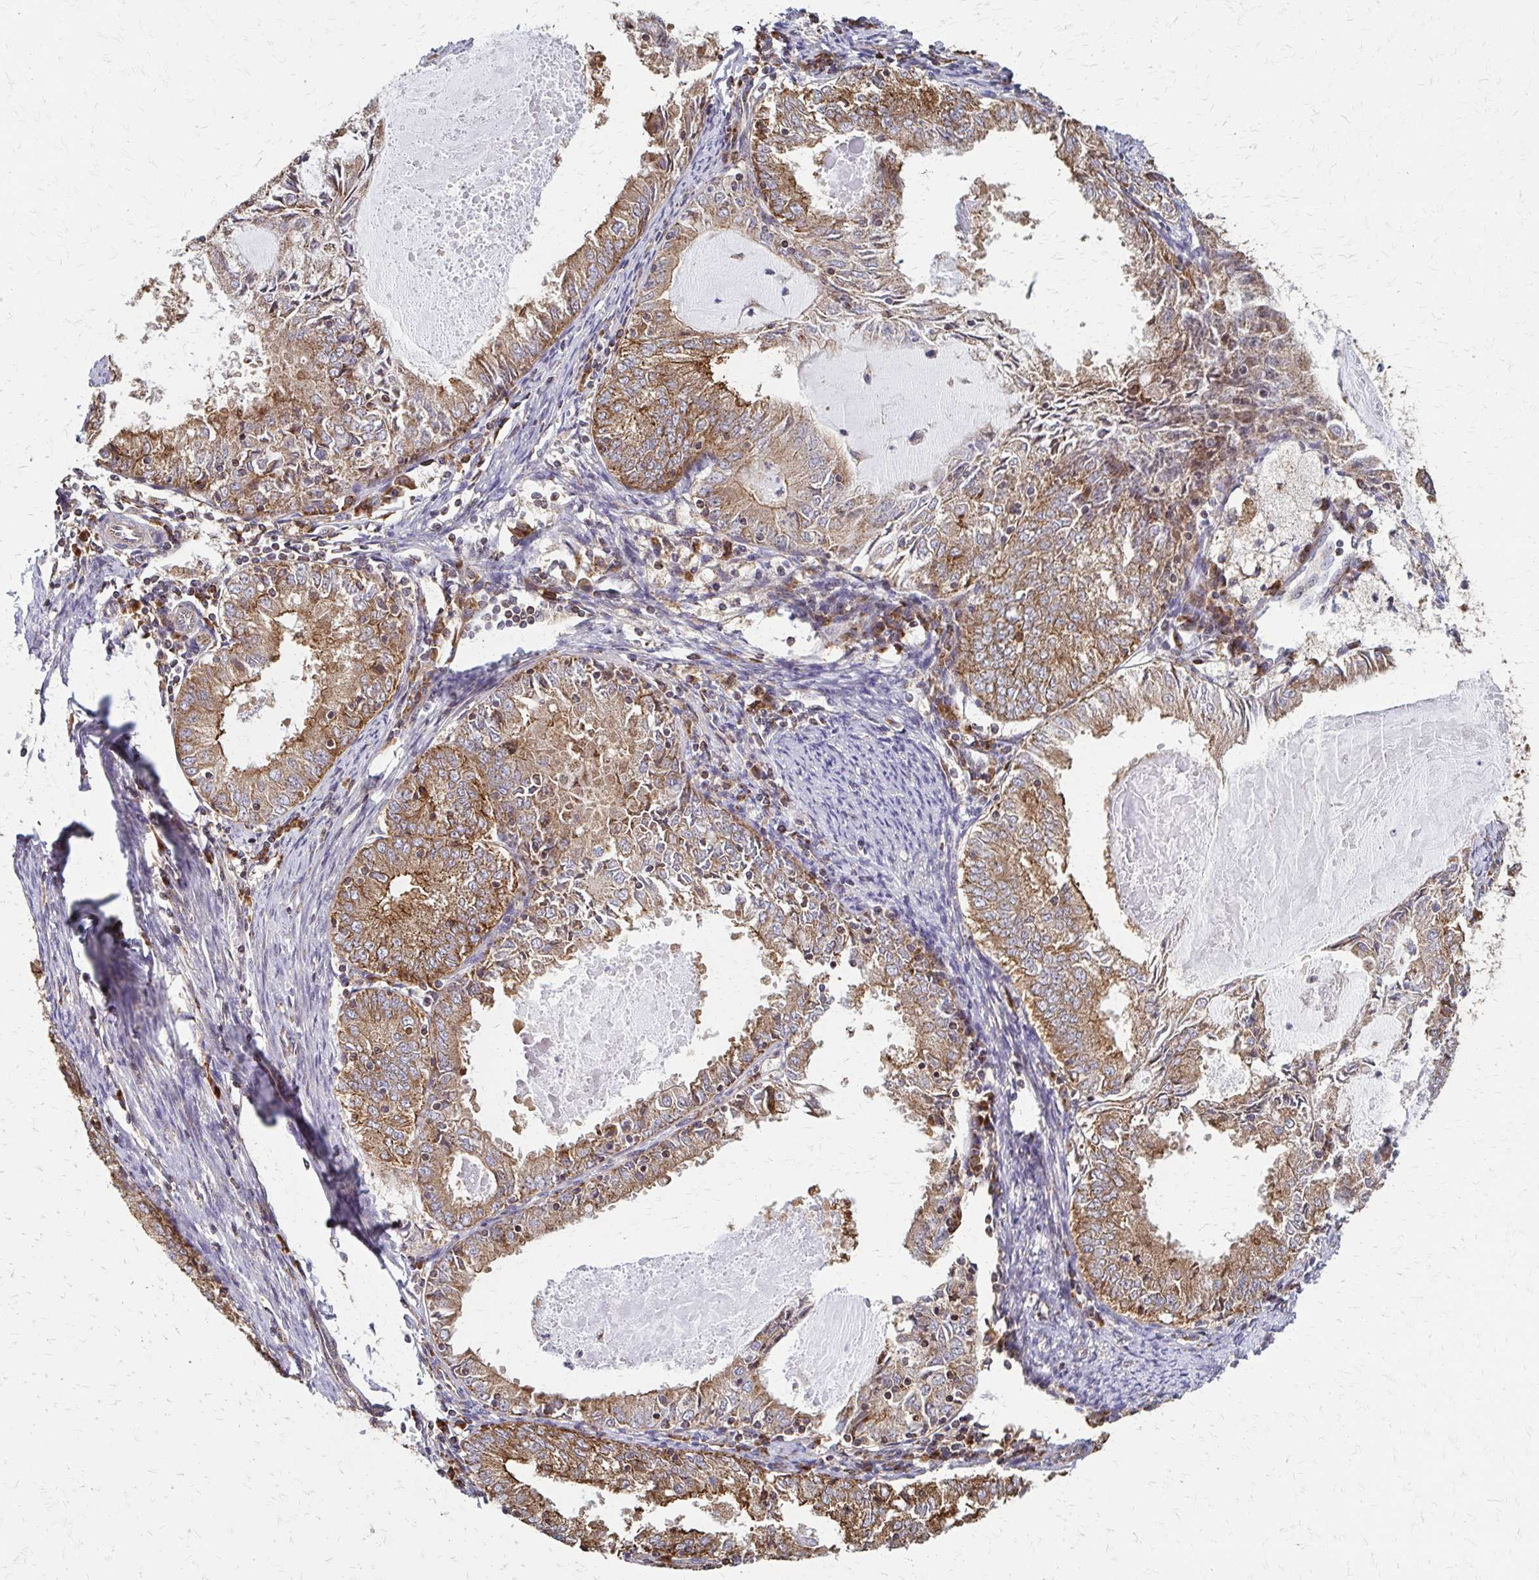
{"staining": {"intensity": "moderate", "quantity": ">75%", "location": "cytoplasmic/membranous"}, "tissue": "endometrial cancer", "cell_type": "Tumor cells", "image_type": "cancer", "snomed": [{"axis": "morphology", "description": "Adenocarcinoma, NOS"}, {"axis": "topography", "description": "Endometrium"}], "caption": "Immunohistochemistry (IHC) of human endometrial cancer (adenocarcinoma) reveals medium levels of moderate cytoplasmic/membranous staining in approximately >75% of tumor cells.", "gene": "EEF2", "patient": {"sex": "female", "age": 57}}